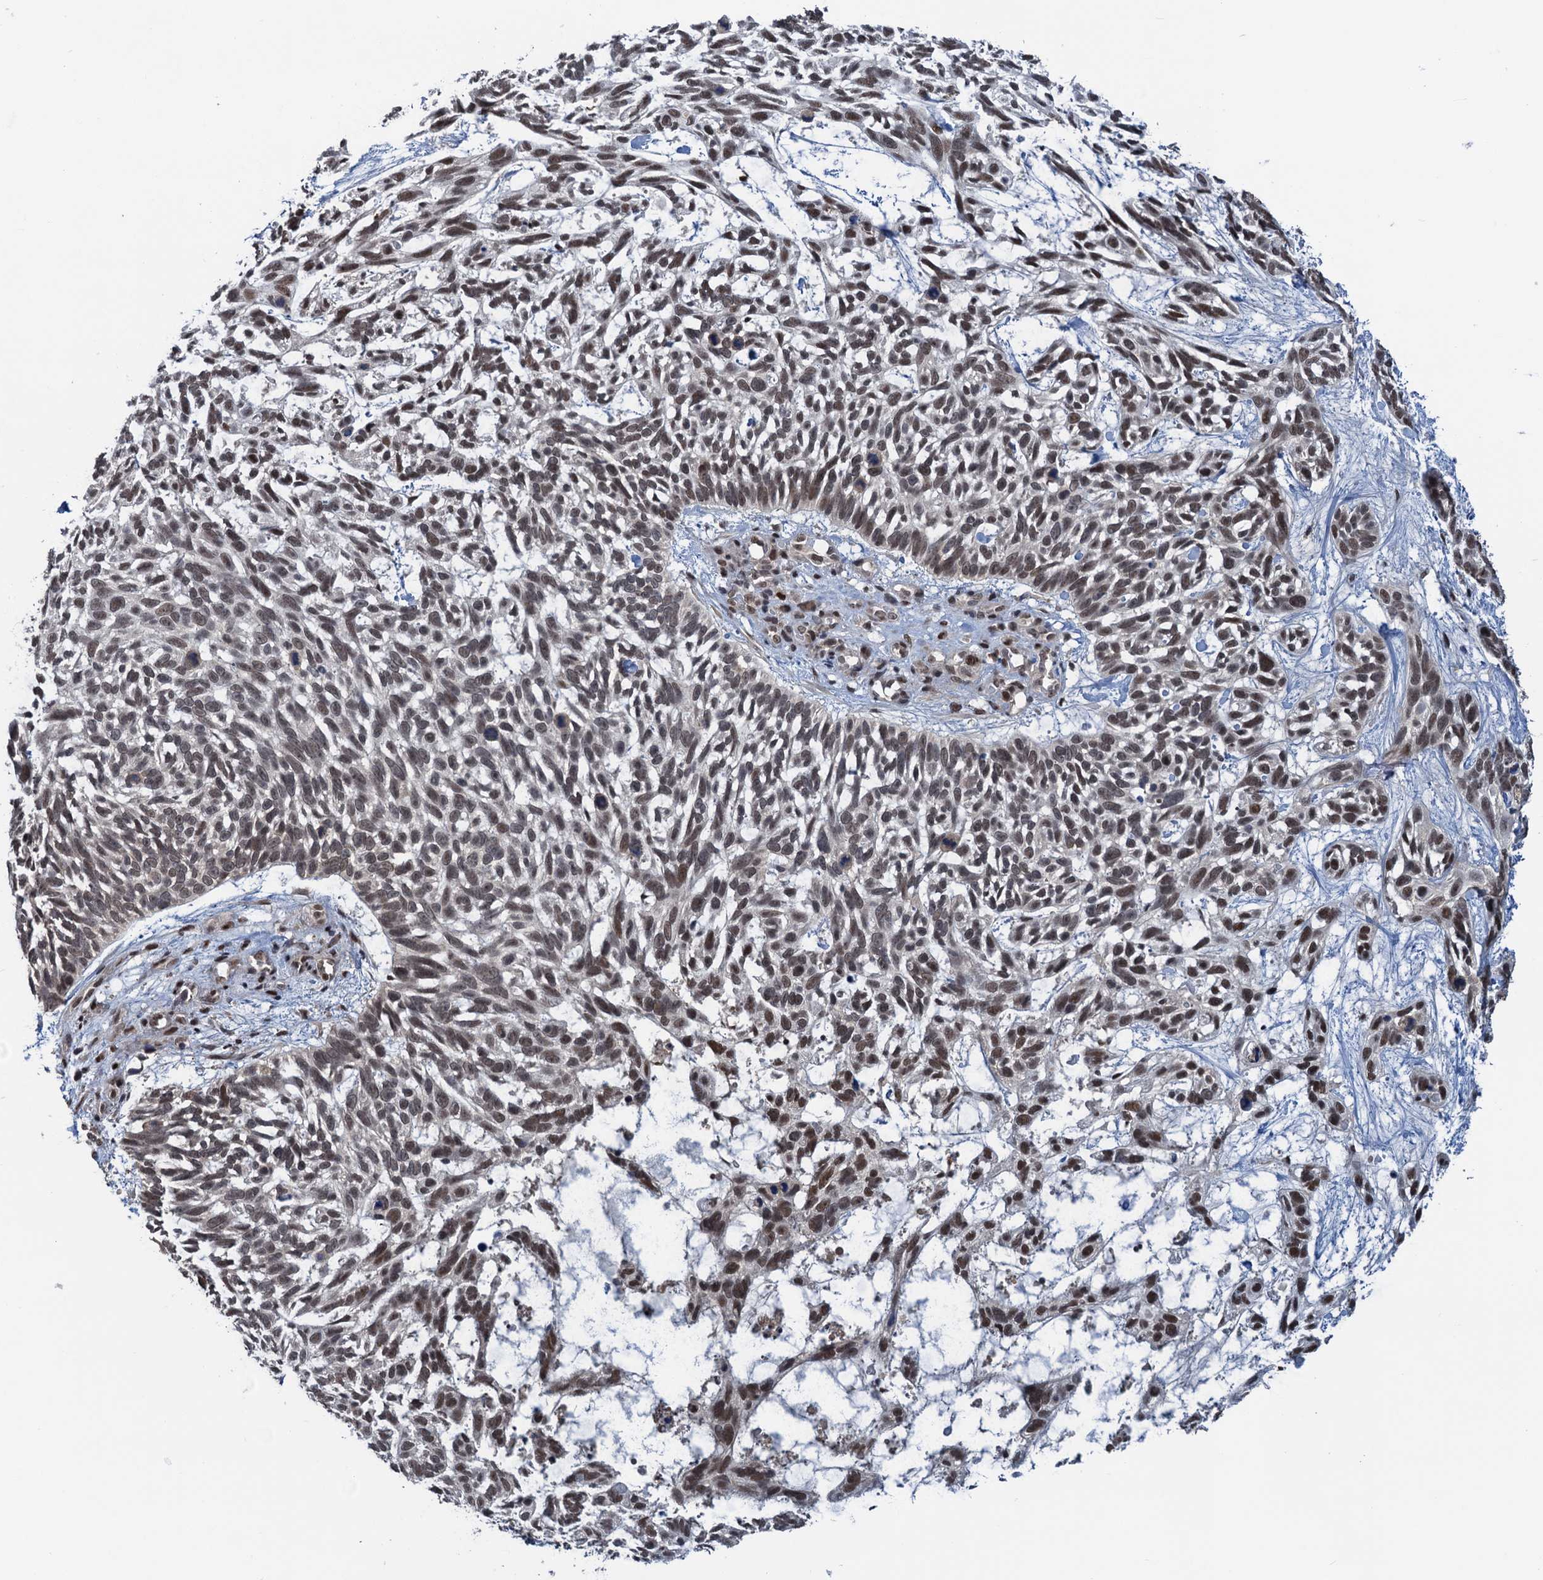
{"staining": {"intensity": "moderate", "quantity": ">75%", "location": "nuclear"}, "tissue": "skin cancer", "cell_type": "Tumor cells", "image_type": "cancer", "snomed": [{"axis": "morphology", "description": "Basal cell carcinoma"}, {"axis": "topography", "description": "Skin"}], "caption": "Tumor cells reveal medium levels of moderate nuclear expression in approximately >75% of cells in skin cancer.", "gene": "SAE1", "patient": {"sex": "male", "age": 88}}